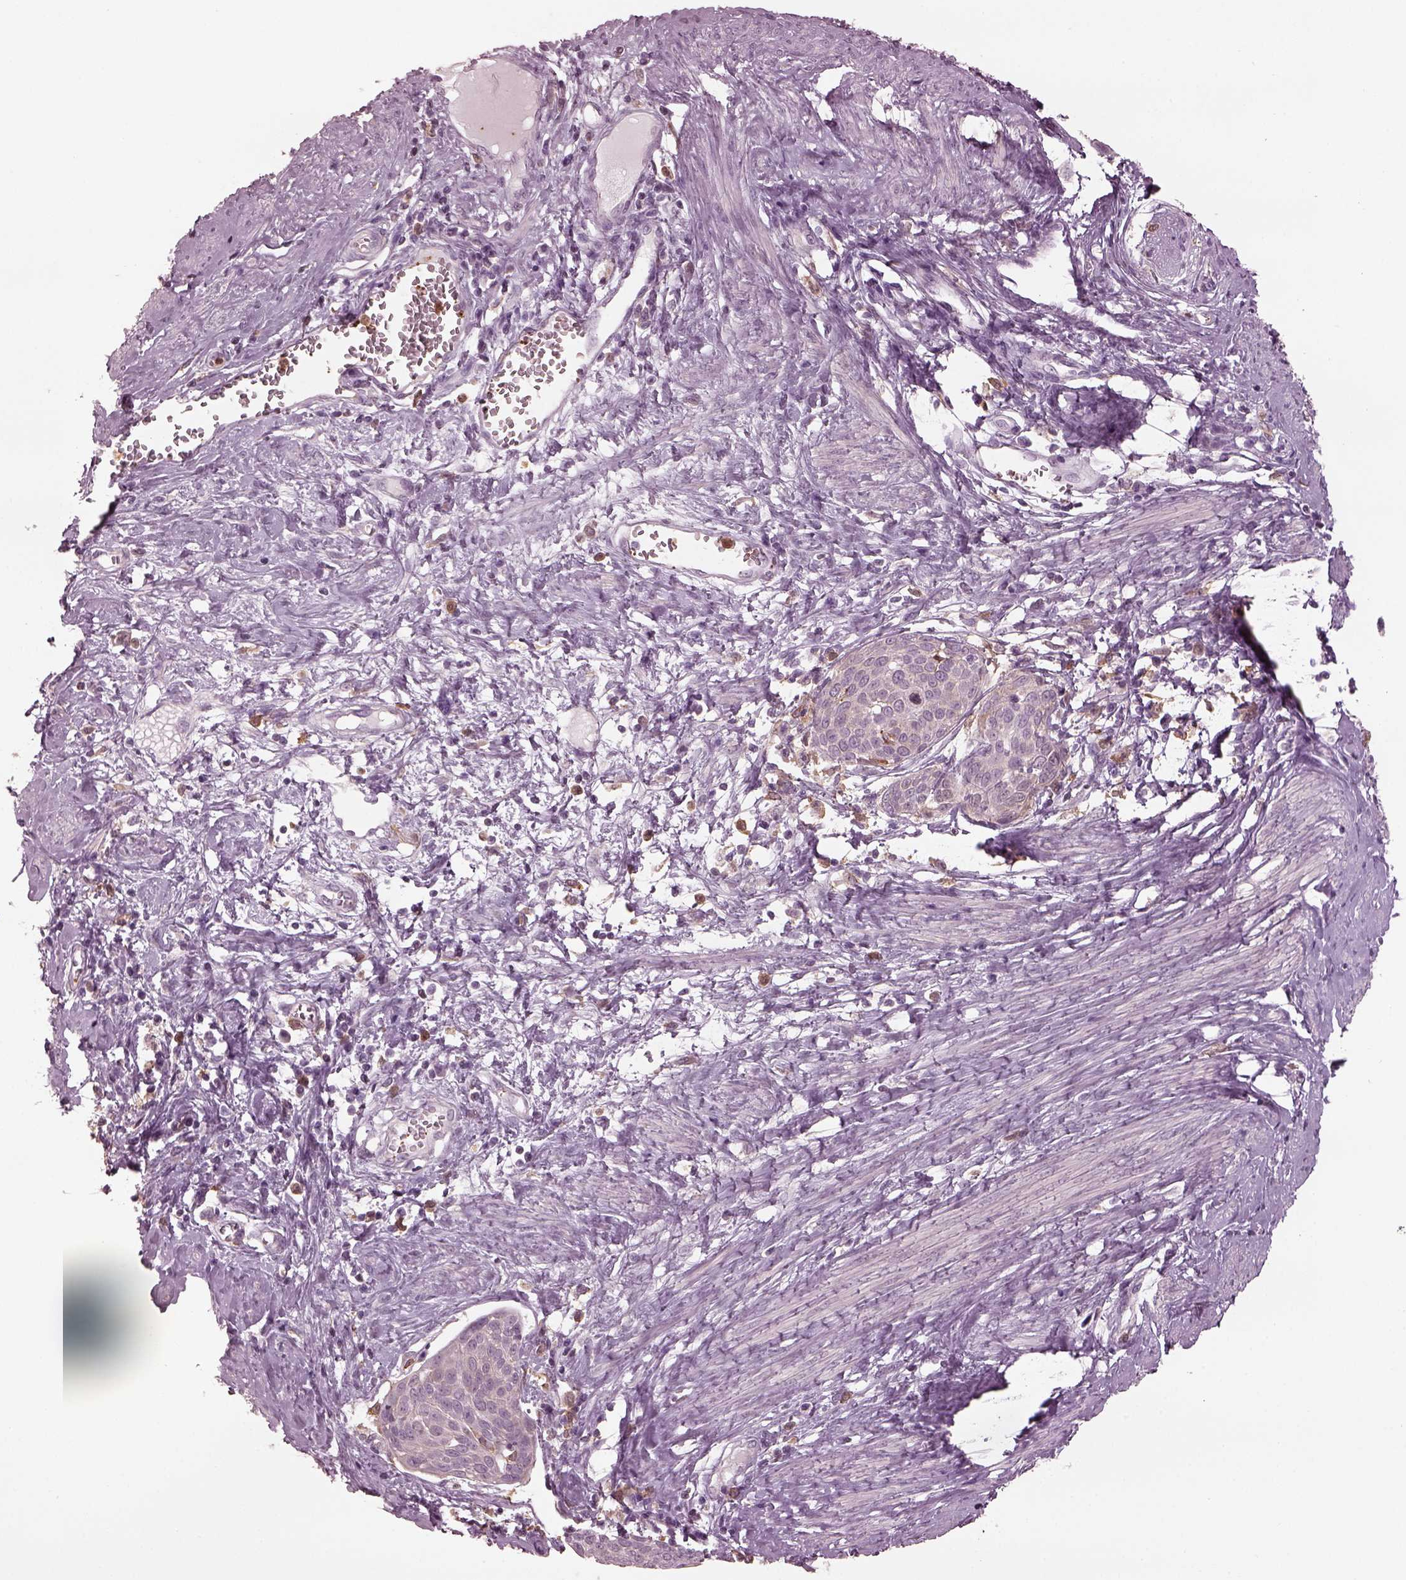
{"staining": {"intensity": "negative", "quantity": "none", "location": "none"}, "tissue": "cervical cancer", "cell_type": "Tumor cells", "image_type": "cancer", "snomed": [{"axis": "morphology", "description": "Squamous cell carcinoma, NOS"}, {"axis": "topography", "description": "Cervix"}], "caption": "High power microscopy image of an immunohistochemistry (IHC) photomicrograph of cervical cancer, revealing no significant staining in tumor cells.", "gene": "PSTPIP2", "patient": {"sex": "female", "age": 39}}